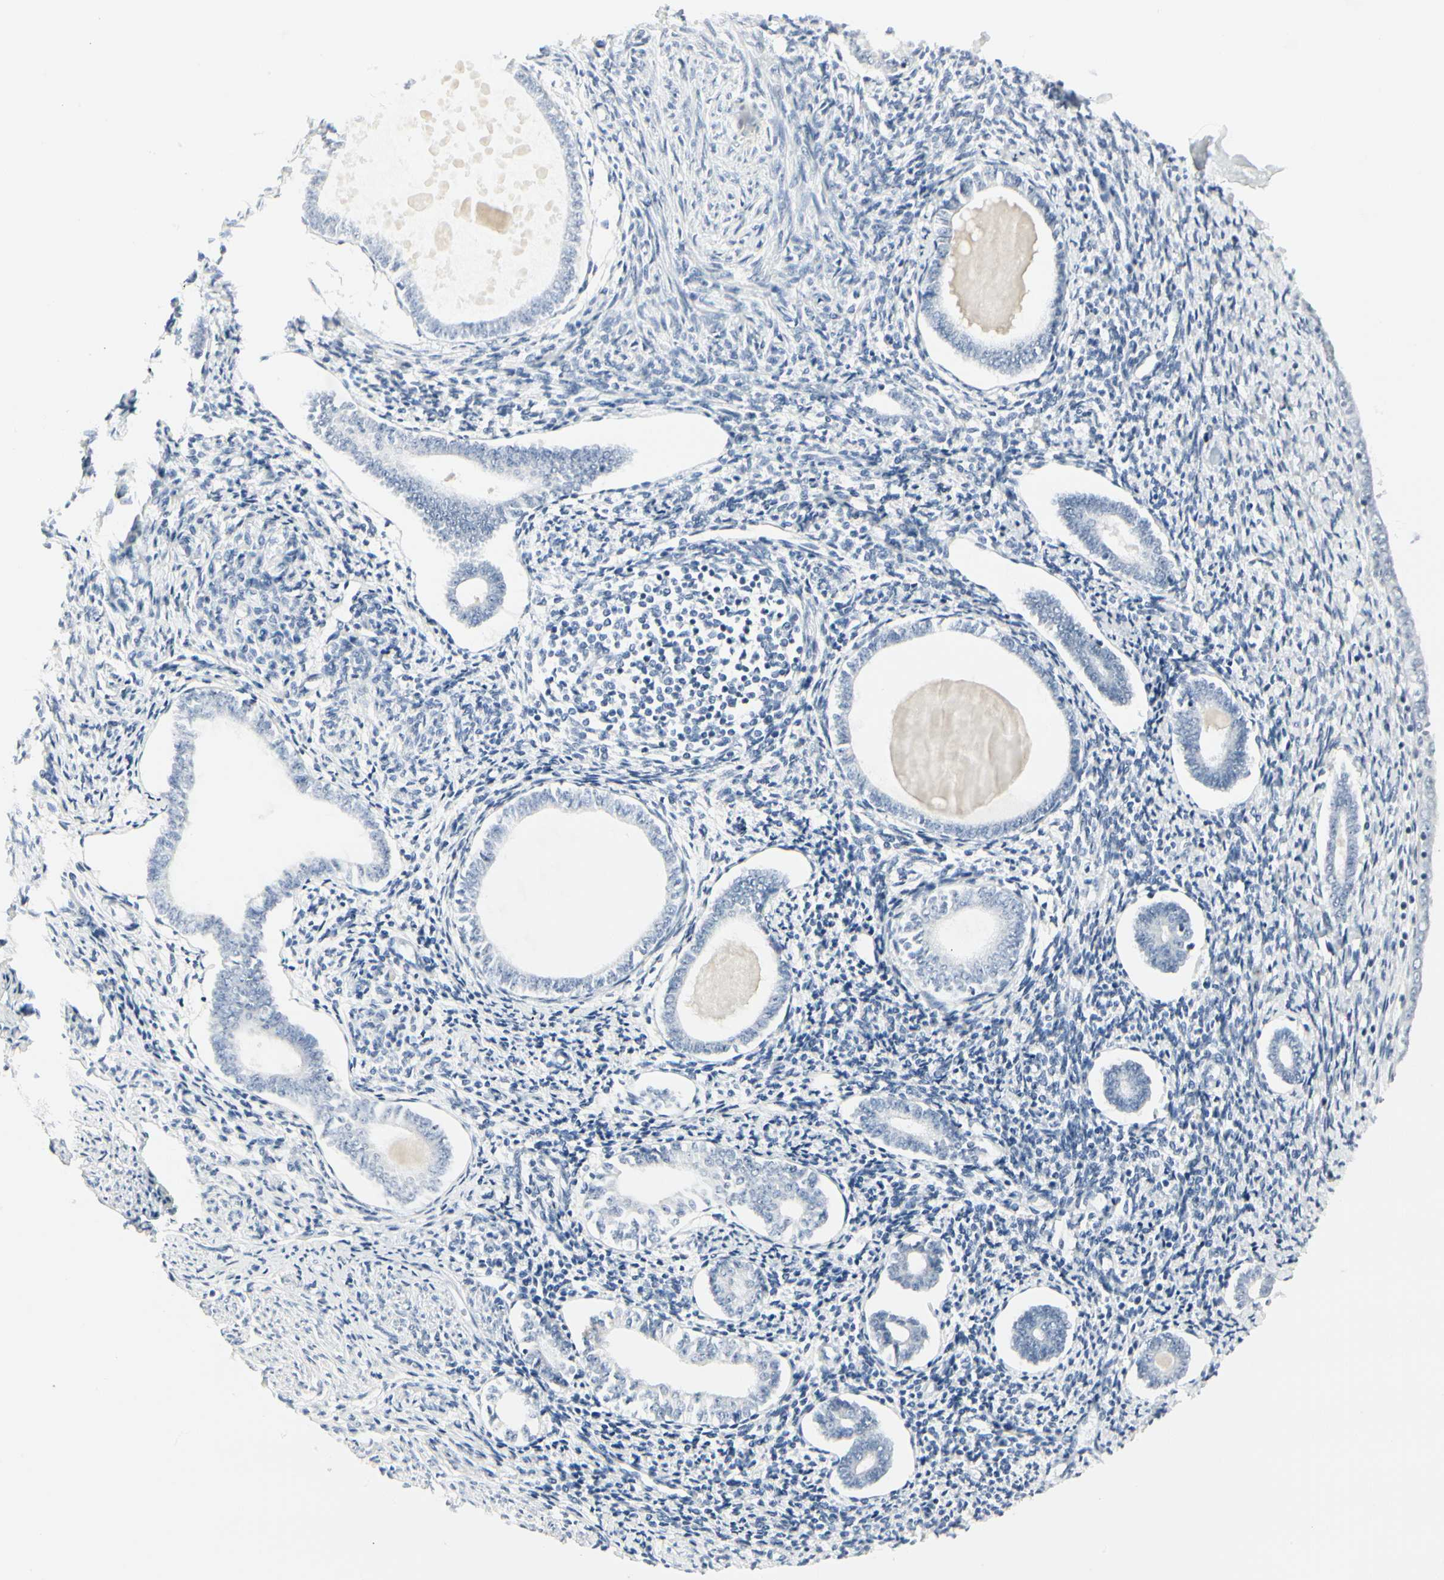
{"staining": {"intensity": "negative", "quantity": "none", "location": "none"}, "tissue": "endometrium", "cell_type": "Cells in endometrial stroma", "image_type": "normal", "snomed": [{"axis": "morphology", "description": "Normal tissue, NOS"}, {"axis": "topography", "description": "Endometrium"}], "caption": "This micrograph is of unremarkable endometrium stained with immunohistochemistry (IHC) to label a protein in brown with the nuclei are counter-stained blue. There is no expression in cells in endometrial stroma.", "gene": "ZBTB7B", "patient": {"sex": "female", "age": 71}}